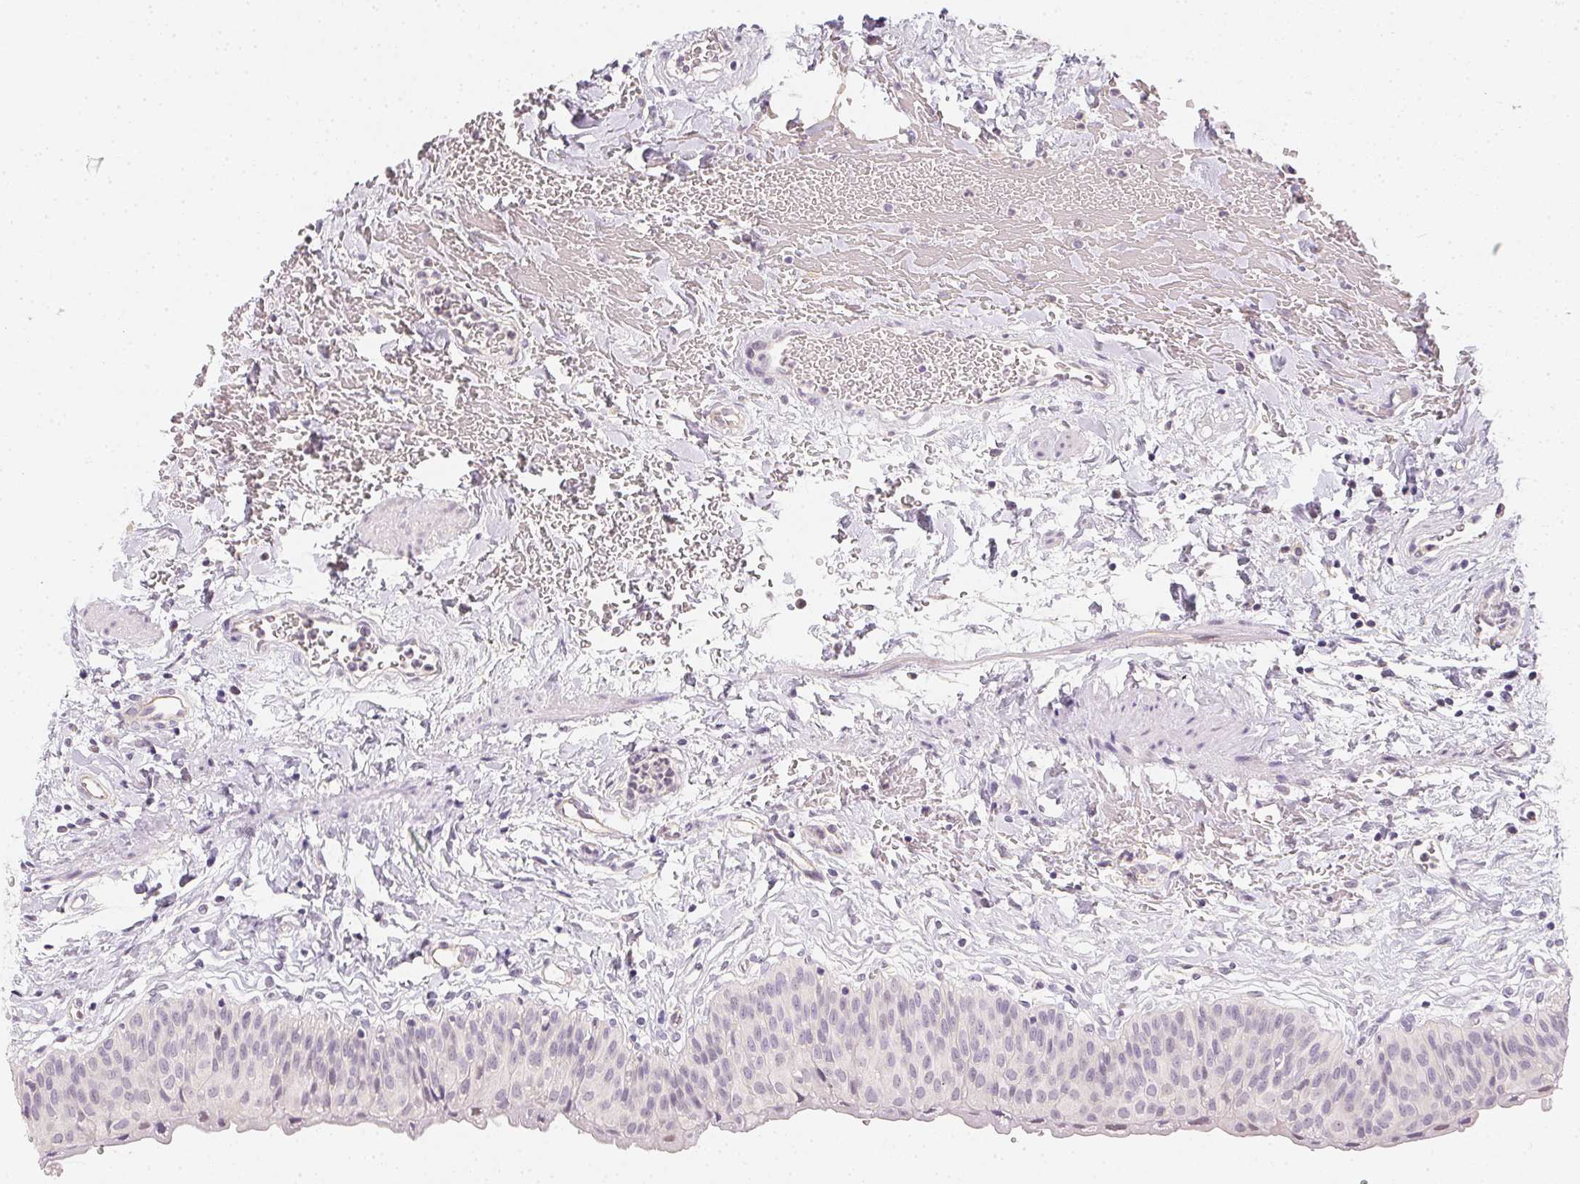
{"staining": {"intensity": "negative", "quantity": "none", "location": "none"}, "tissue": "urinary bladder", "cell_type": "Urothelial cells", "image_type": "normal", "snomed": [{"axis": "morphology", "description": "Normal tissue, NOS"}, {"axis": "topography", "description": "Urinary bladder"}], "caption": "High power microscopy image of an immunohistochemistry (IHC) image of normal urinary bladder, revealing no significant staining in urothelial cells.", "gene": "ZBBX", "patient": {"sex": "male", "age": 55}}